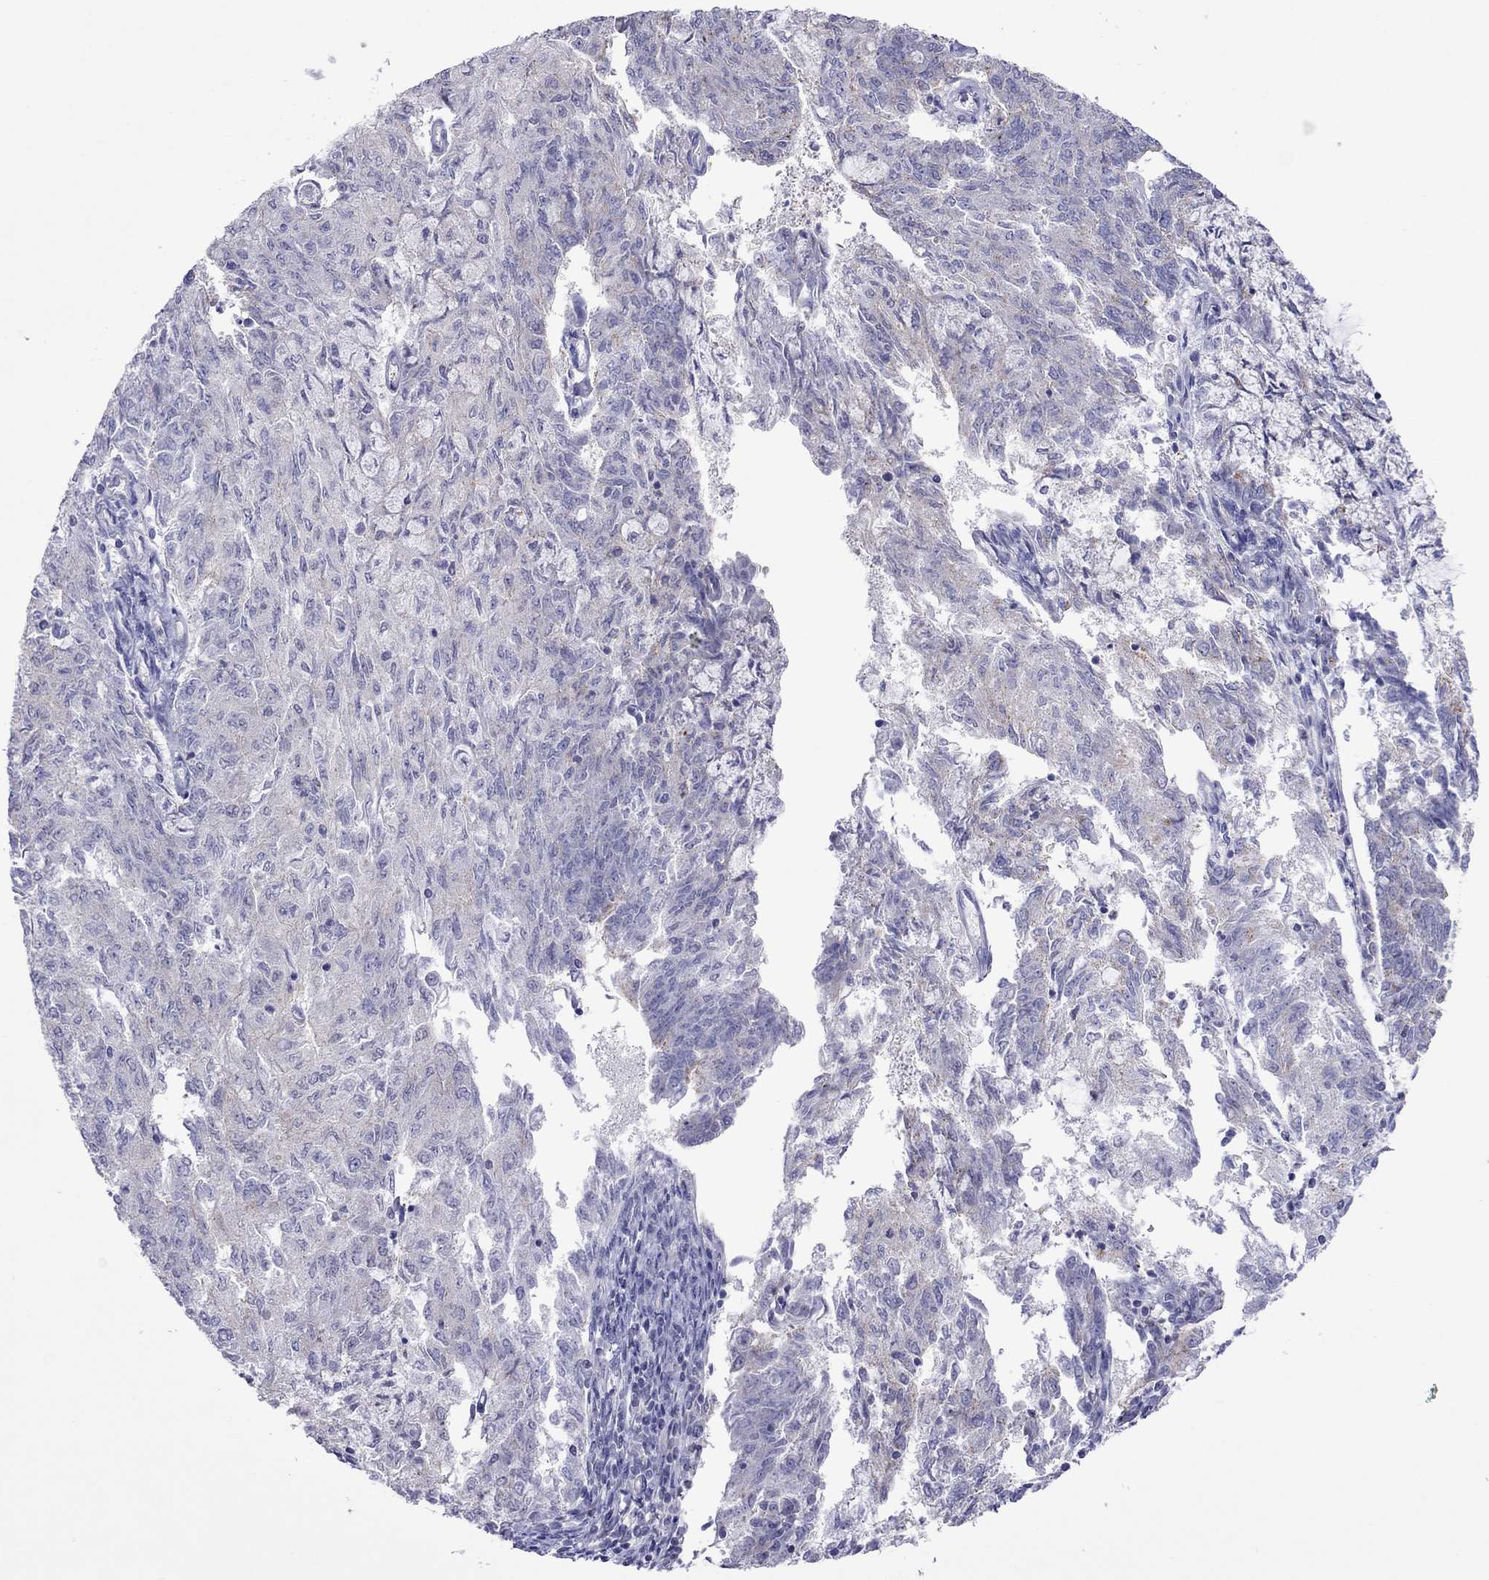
{"staining": {"intensity": "negative", "quantity": "none", "location": "none"}, "tissue": "endometrial cancer", "cell_type": "Tumor cells", "image_type": "cancer", "snomed": [{"axis": "morphology", "description": "Adenocarcinoma, NOS"}, {"axis": "topography", "description": "Endometrium"}], "caption": "IHC photomicrograph of human endometrial cancer (adenocarcinoma) stained for a protein (brown), which shows no expression in tumor cells.", "gene": "MPZ", "patient": {"sex": "female", "age": 82}}